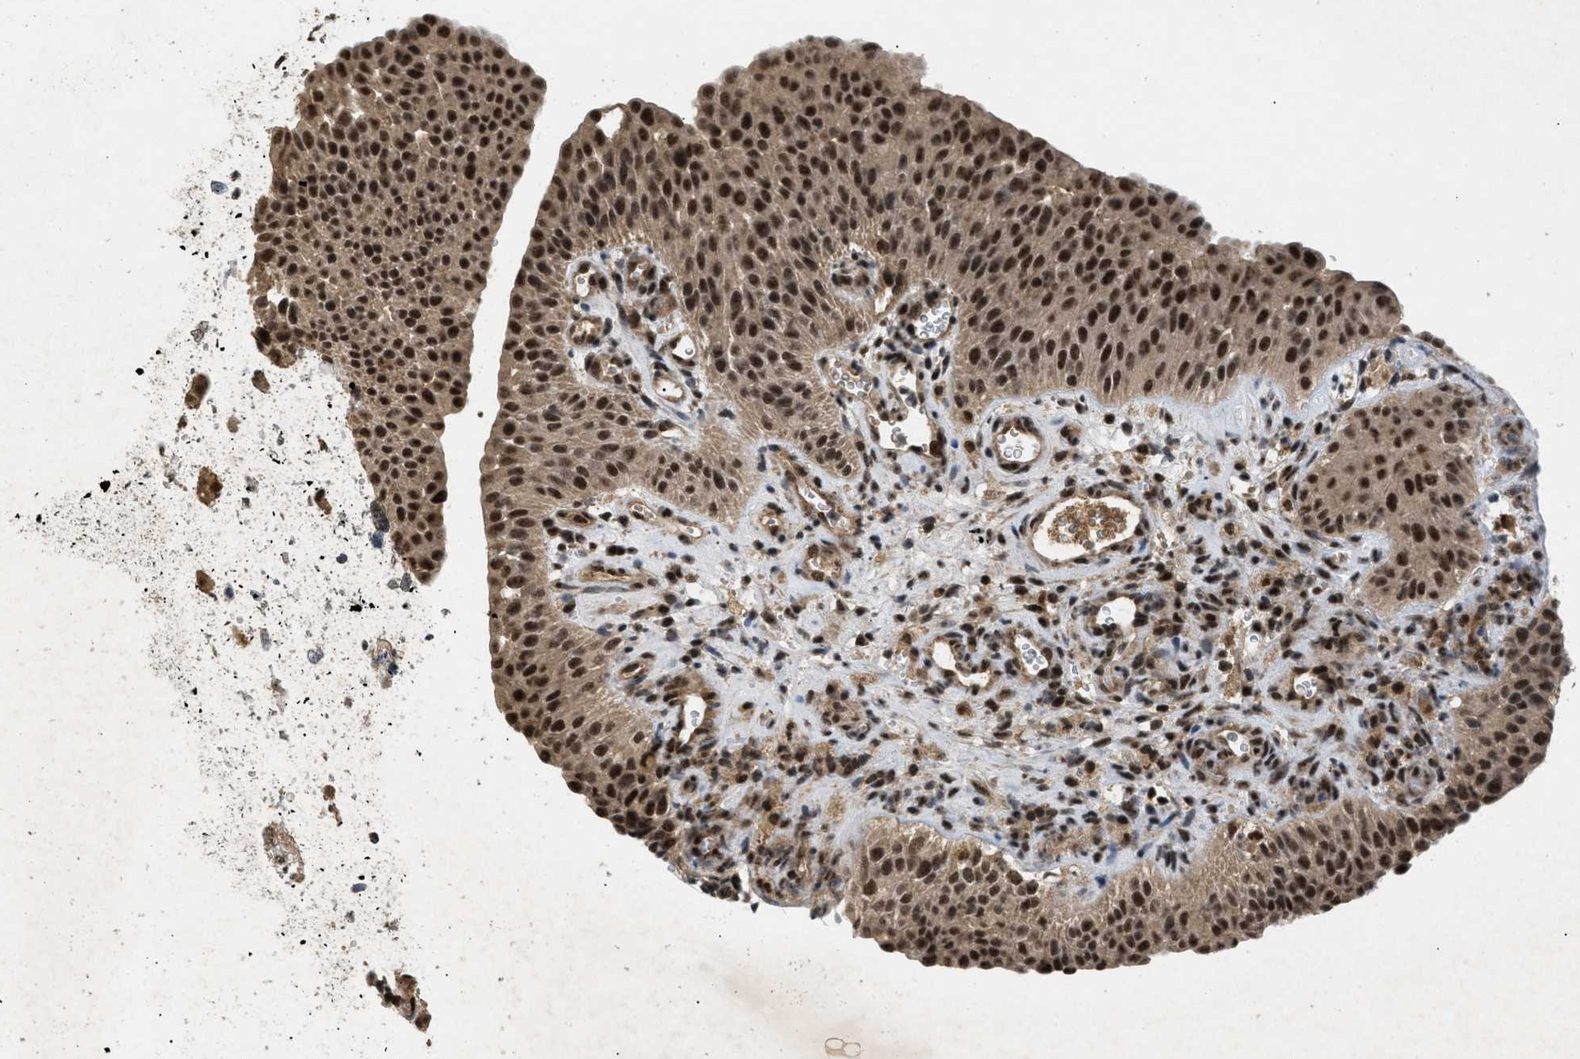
{"staining": {"intensity": "strong", "quantity": ">75%", "location": "cytoplasmic/membranous,nuclear"}, "tissue": "urothelial cancer", "cell_type": "Tumor cells", "image_type": "cancer", "snomed": [{"axis": "morphology", "description": "Urothelial carcinoma, Low grade"}, {"axis": "morphology", "description": "Urothelial carcinoma, High grade"}, {"axis": "topography", "description": "Urinary bladder"}], "caption": "Immunohistochemical staining of urothelial carcinoma (low-grade) displays high levels of strong cytoplasmic/membranous and nuclear protein staining in about >75% of tumor cells. (IHC, brightfield microscopy, high magnification).", "gene": "RBM5", "patient": {"sex": "male", "age": 35}}